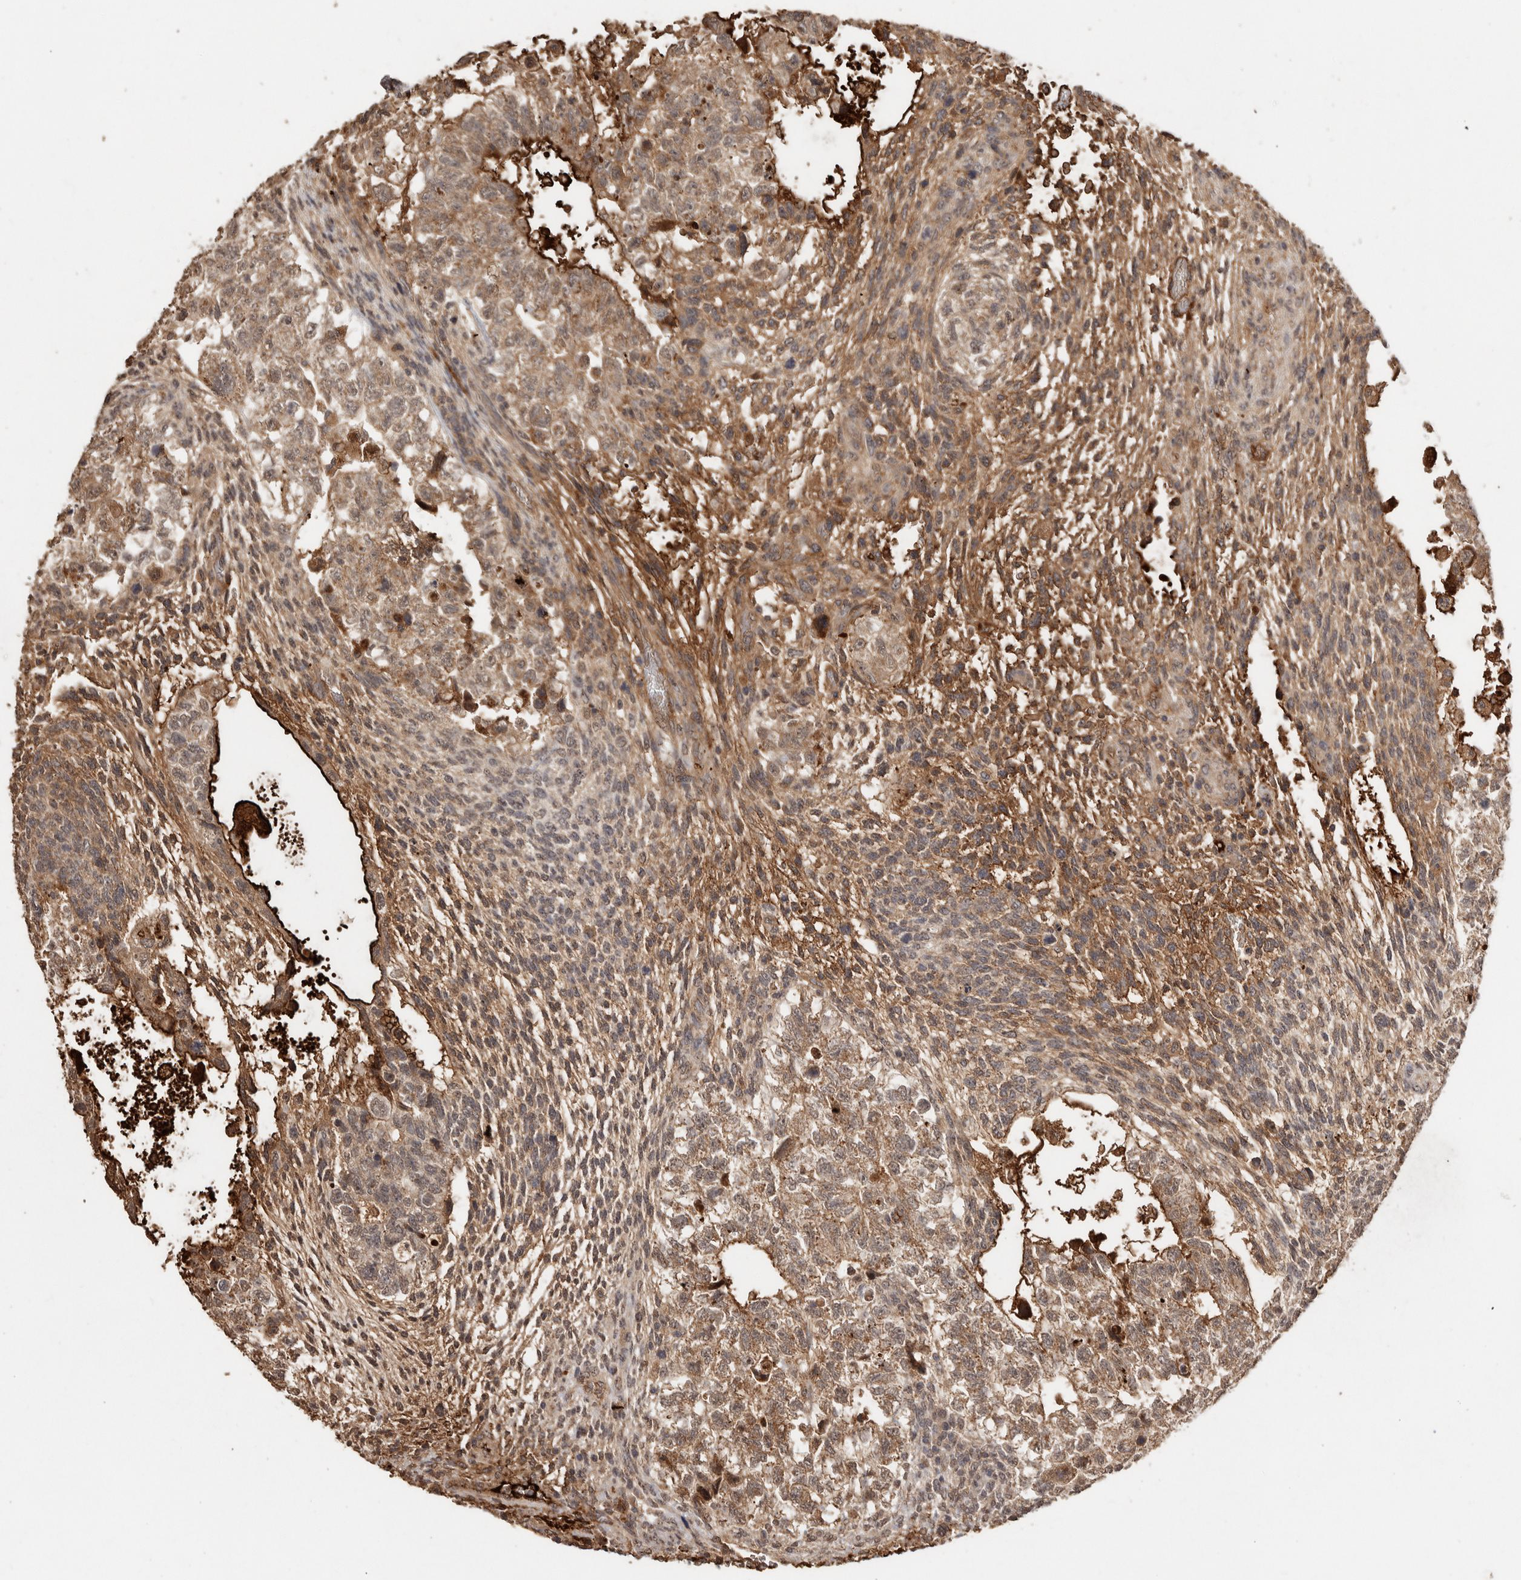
{"staining": {"intensity": "moderate", "quantity": ">75%", "location": "cytoplasmic/membranous"}, "tissue": "testis cancer", "cell_type": "Tumor cells", "image_type": "cancer", "snomed": [{"axis": "morphology", "description": "Carcinoma, Embryonal, NOS"}, {"axis": "topography", "description": "Testis"}], "caption": "This photomicrograph reveals immunohistochemistry staining of human testis embryonal carcinoma, with medium moderate cytoplasmic/membranous staining in approximately >75% of tumor cells.", "gene": "FAM3A", "patient": {"sex": "male", "age": 36}}